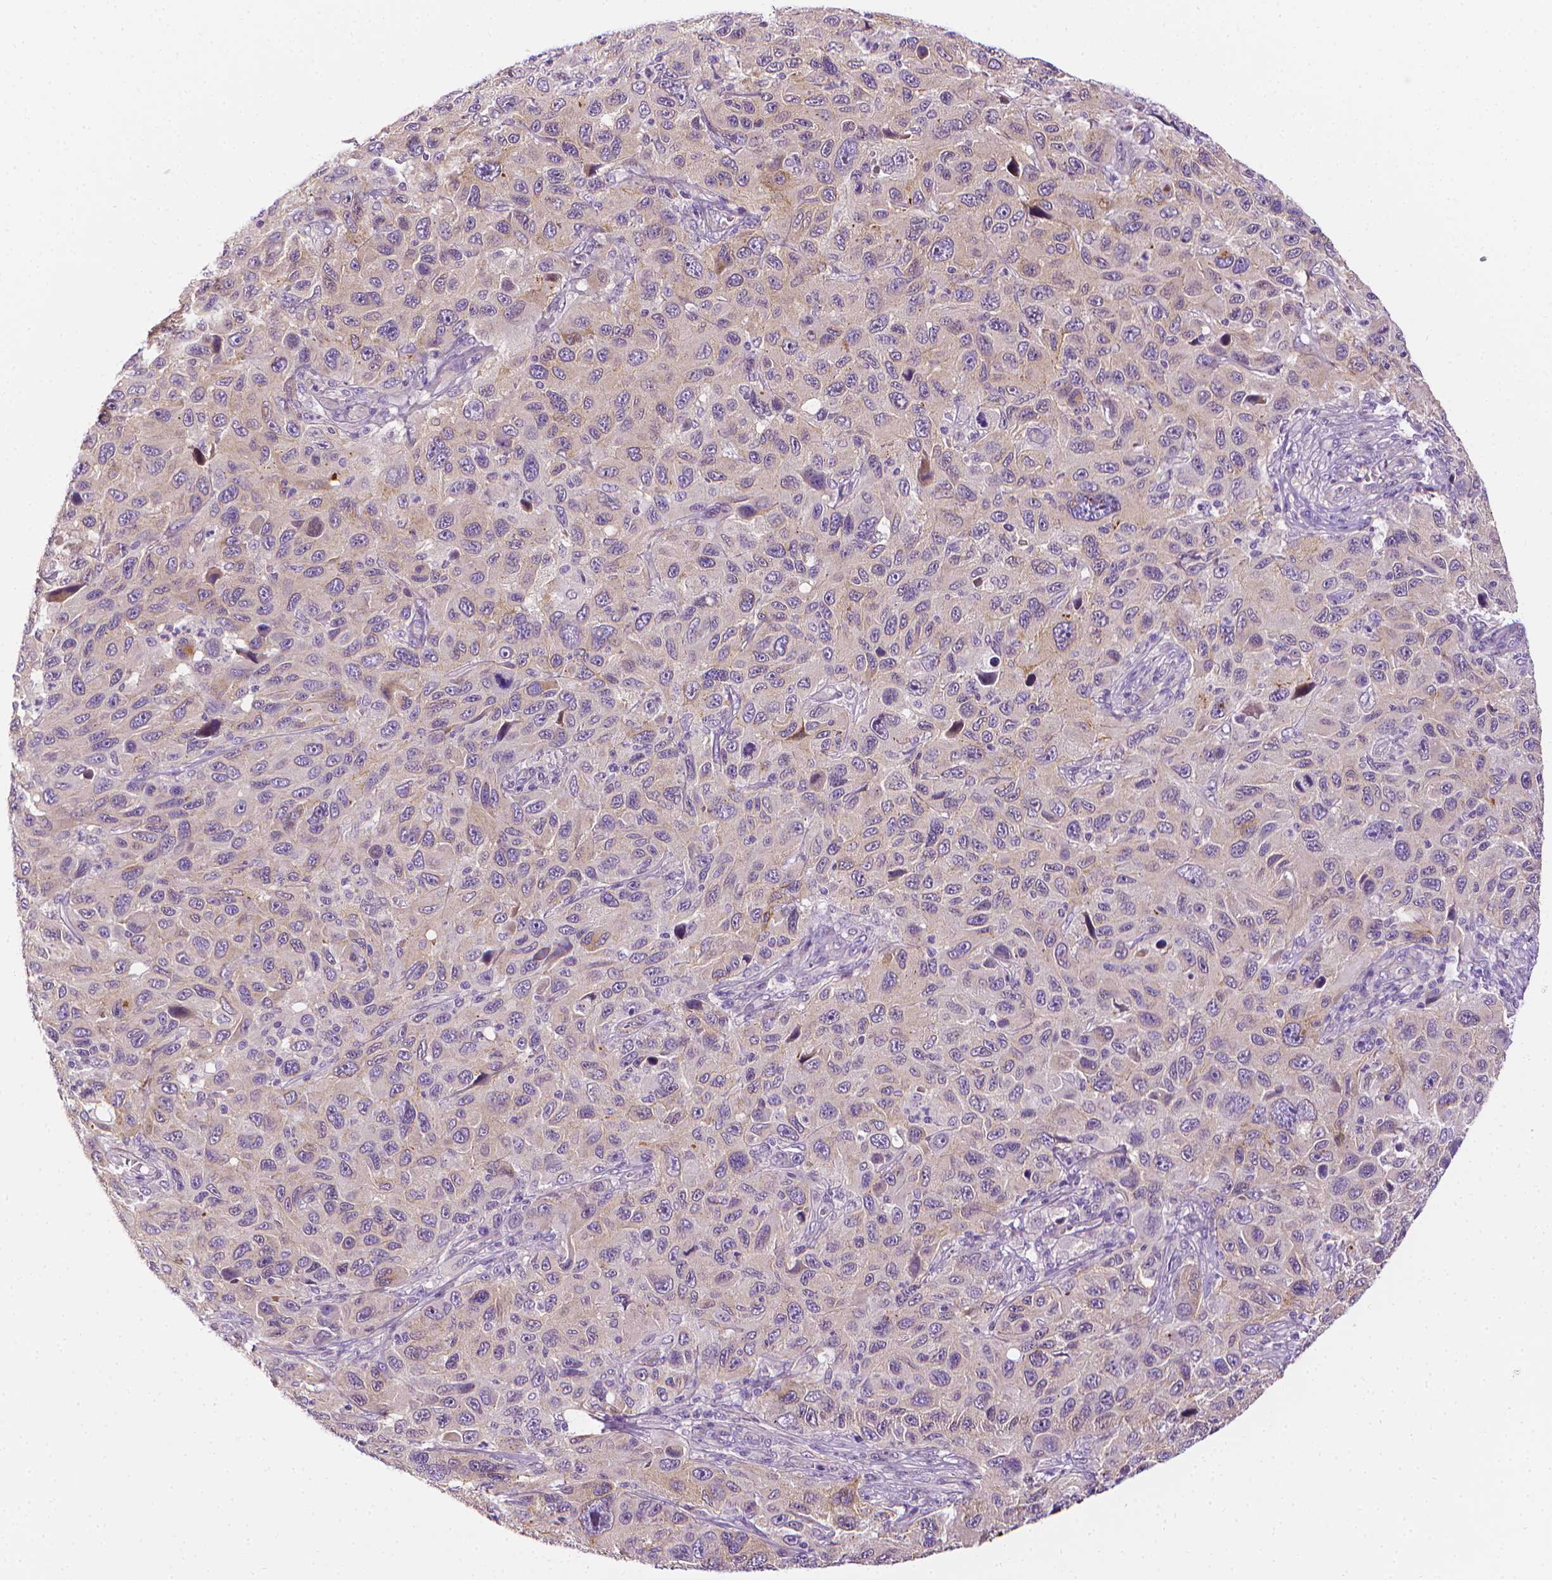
{"staining": {"intensity": "negative", "quantity": "none", "location": "none"}, "tissue": "melanoma", "cell_type": "Tumor cells", "image_type": "cancer", "snomed": [{"axis": "morphology", "description": "Malignant melanoma, NOS"}, {"axis": "topography", "description": "Skin"}], "caption": "High magnification brightfield microscopy of malignant melanoma stained with DAB (3,3'-diaminobenzidine) (brown) and counterstained with hematoxylin (blue): tumor cells show no significant staining.", "gene": "MCOLN3", "patient": {"sex": "male", "age": 53}}